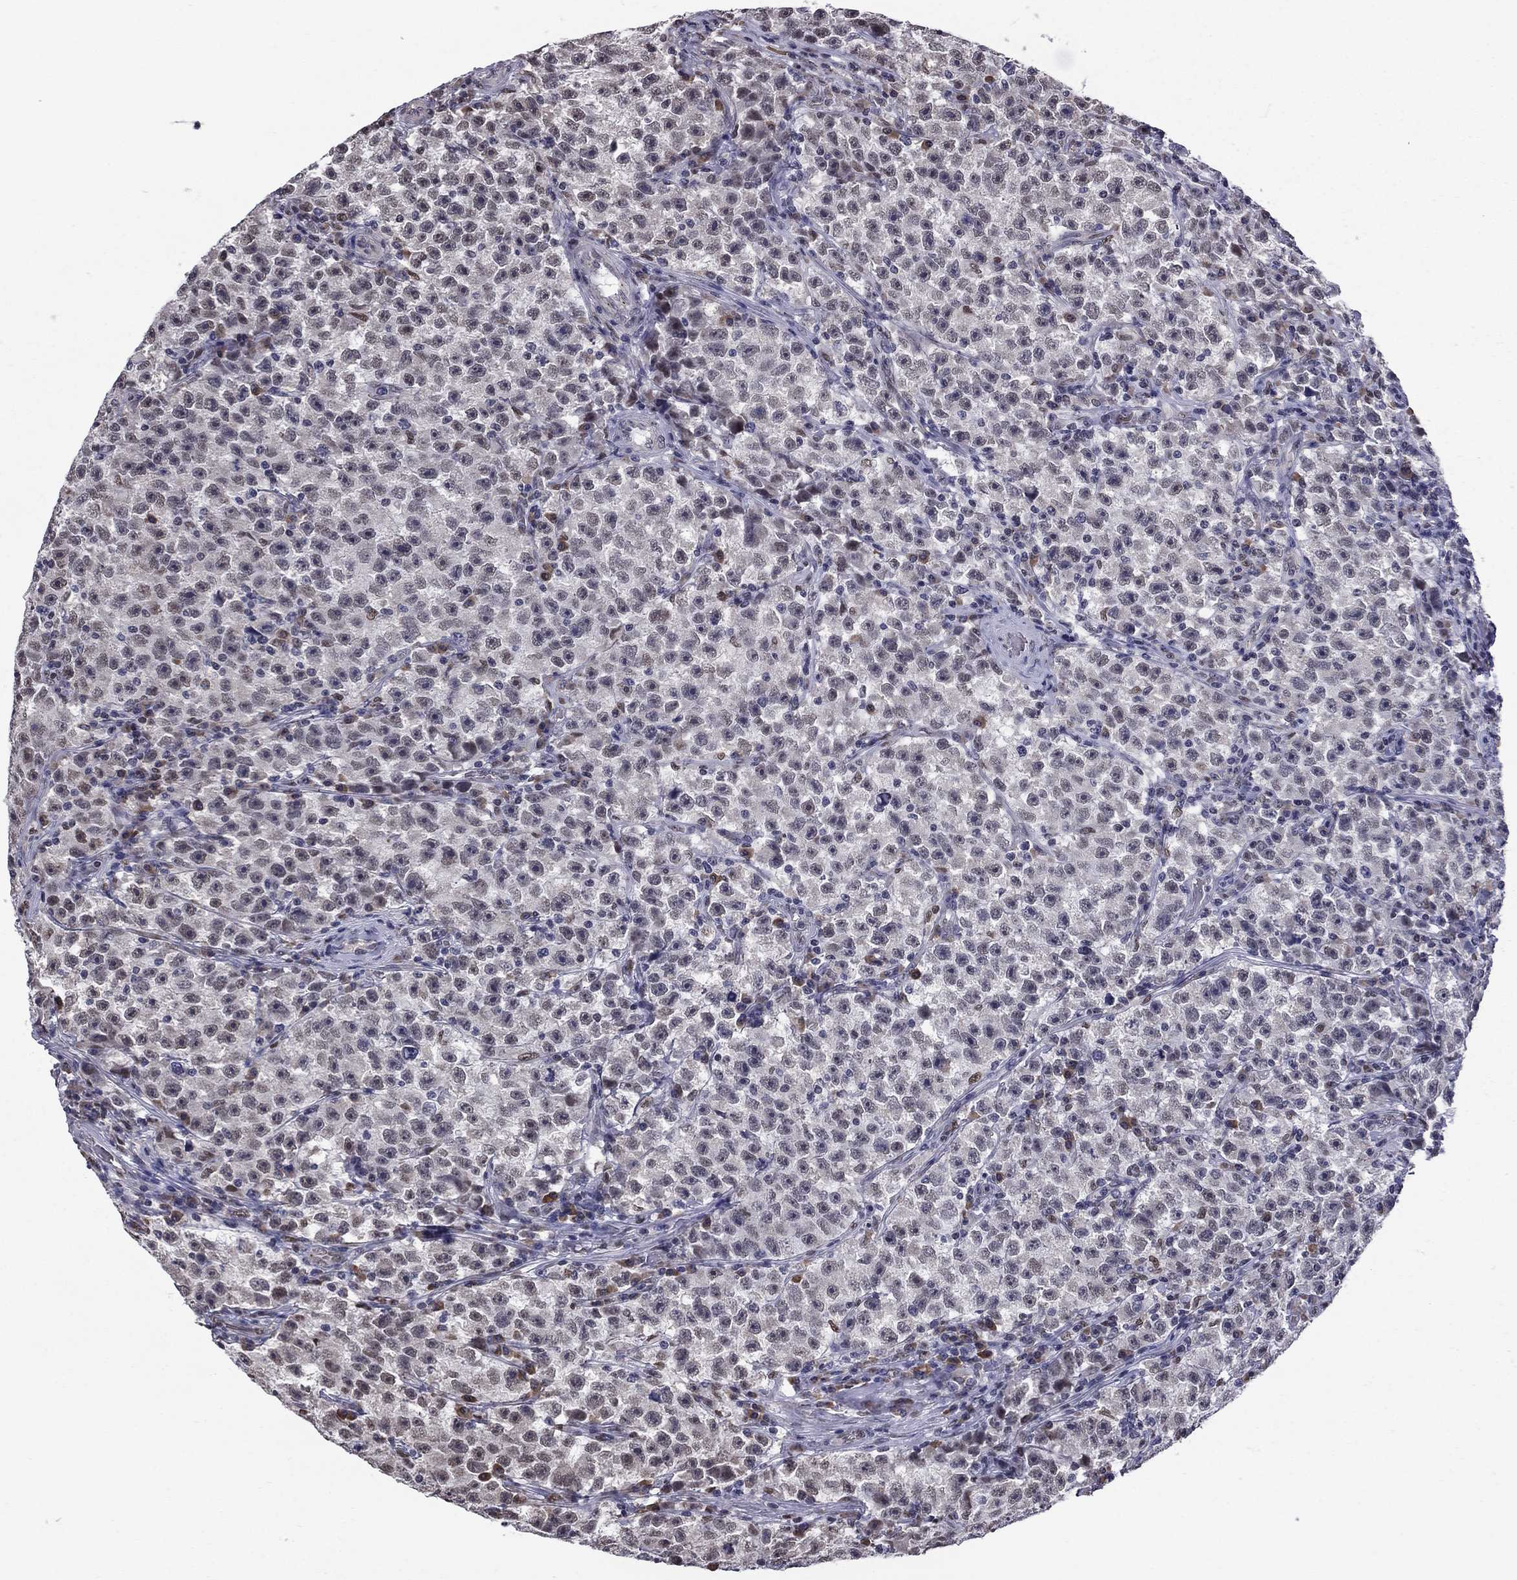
{"staining": {"intensity": "negative", "quantity": "none", "location": "none"}, "tissue": "testis cancer", "cell_type": "Tumor cells", "image_type": "cancer", "snomed": [{"axis": "morphology", "description": "Seminoma, NOS"}, {"axis": "topography", "description": "Testis"}], "caption": "Tumor cells are negative for protein expression in human testis cancer.", "gene": "HSPB2", "patient": {"sex": "male", "age": 22}}